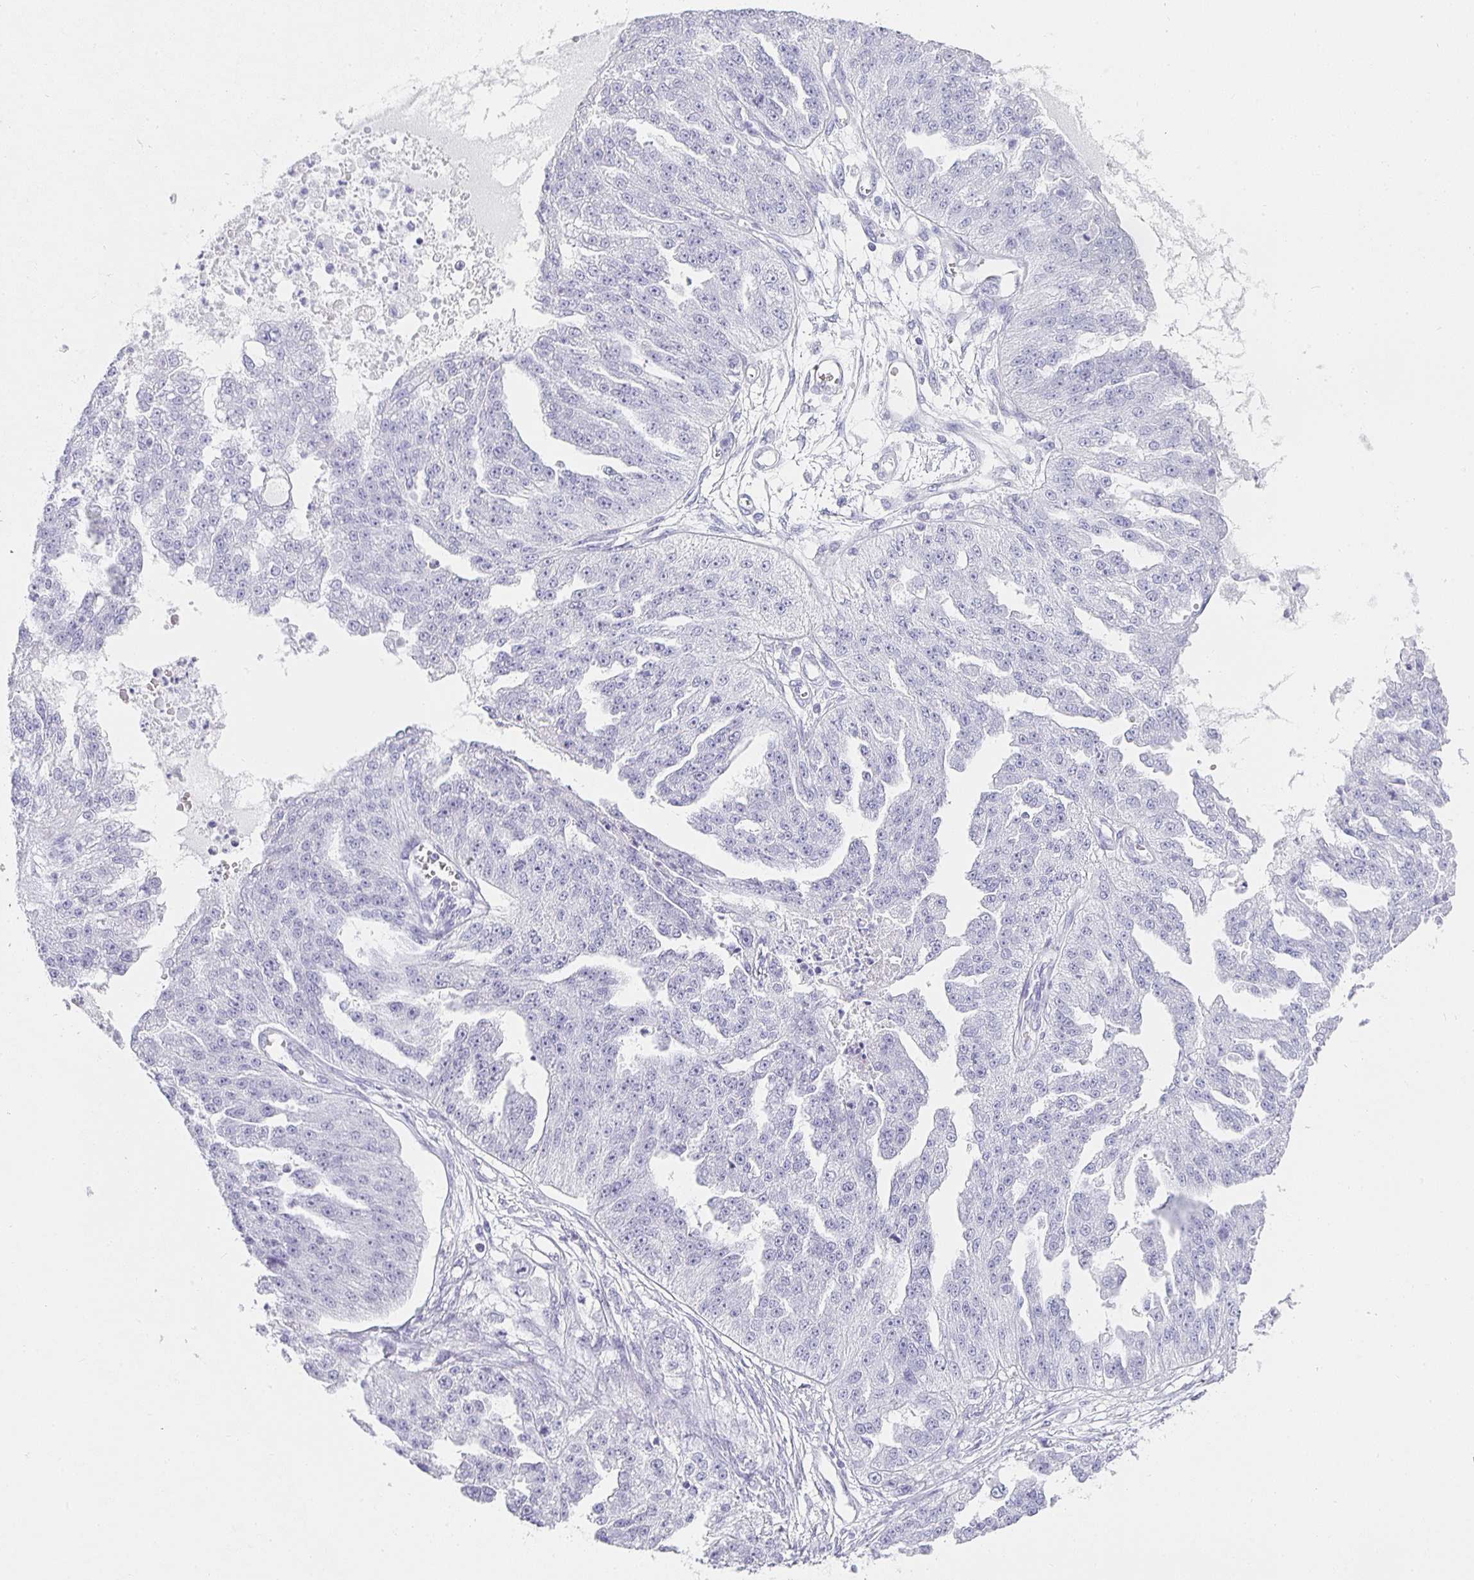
{"staining": {"intensity": "negative", "quantity": "none", "location": "none"}, "tissue": "ovarian cancer", "cell_type": "Tumor cells", "image_type": "cancer", "snomed": [{"axis": "morphology", "description": "Cystadenocarcinoma, serous, NOS"}, {"axis": "topography", "description": "Ovary"}], "caption": "Tumor cells are negative for protein expression in human ovarian cancer.", "gene": "TPSD1", "patient": {"sex": "female", "age": 58}}